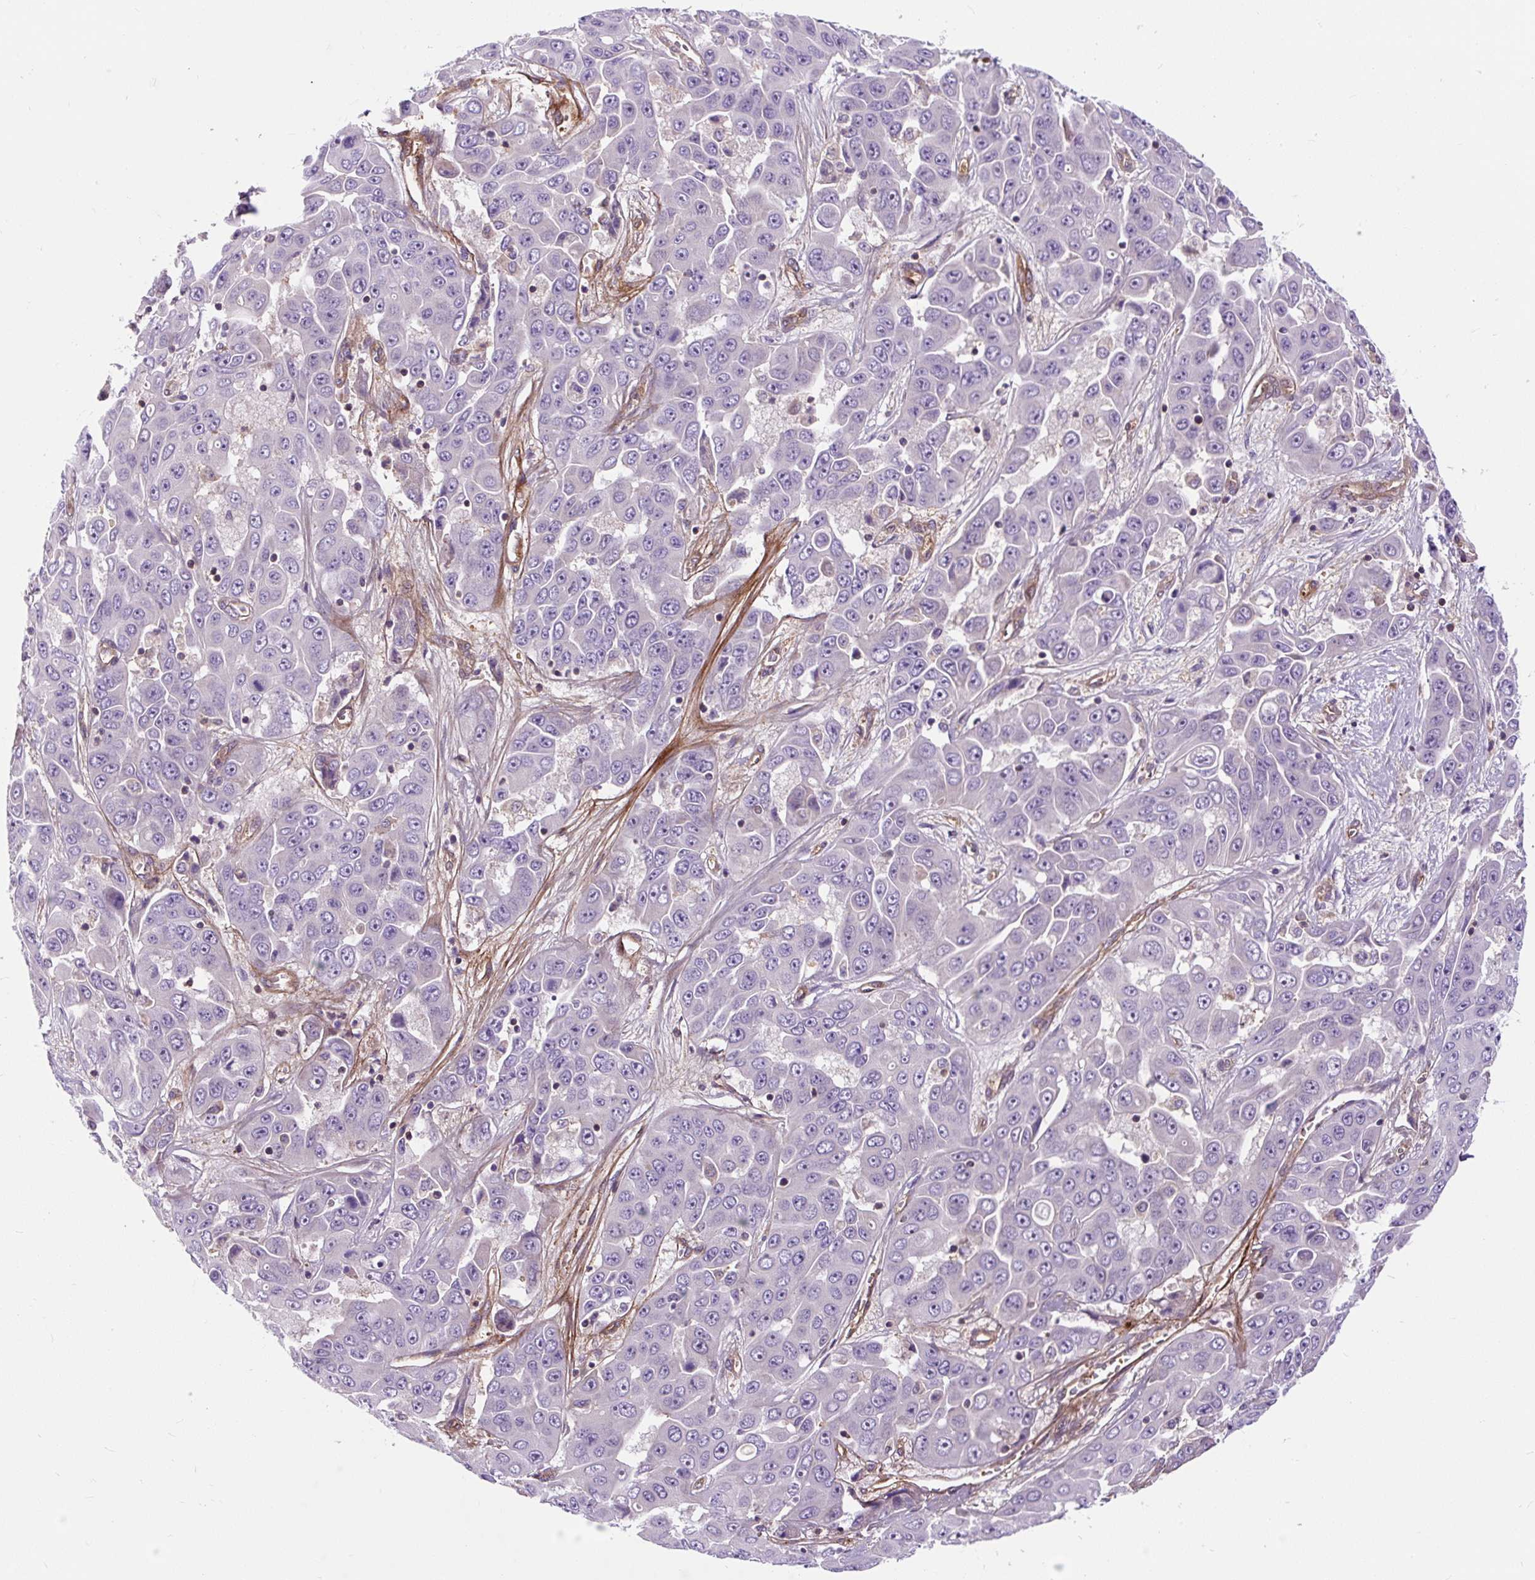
{"staining": {"intensity": "negative", "quantity": "none", "location": "none"}, "tissue": "liver cancer", "cell_type": "Tumor cells", "image_type": "cancer", "snomed": [{"axis": "morphology", "description": "Cholangiocarcinoma"}, {"axis": "topography", "description": "Liver"}], "caption": "Photomicrograph shows no significant protein positivity in tumor cells of liver cancer. Nuclei are stained in blue.", "gene": "PCDHGB3", "patient": {"sex": "female", "age": 52}}